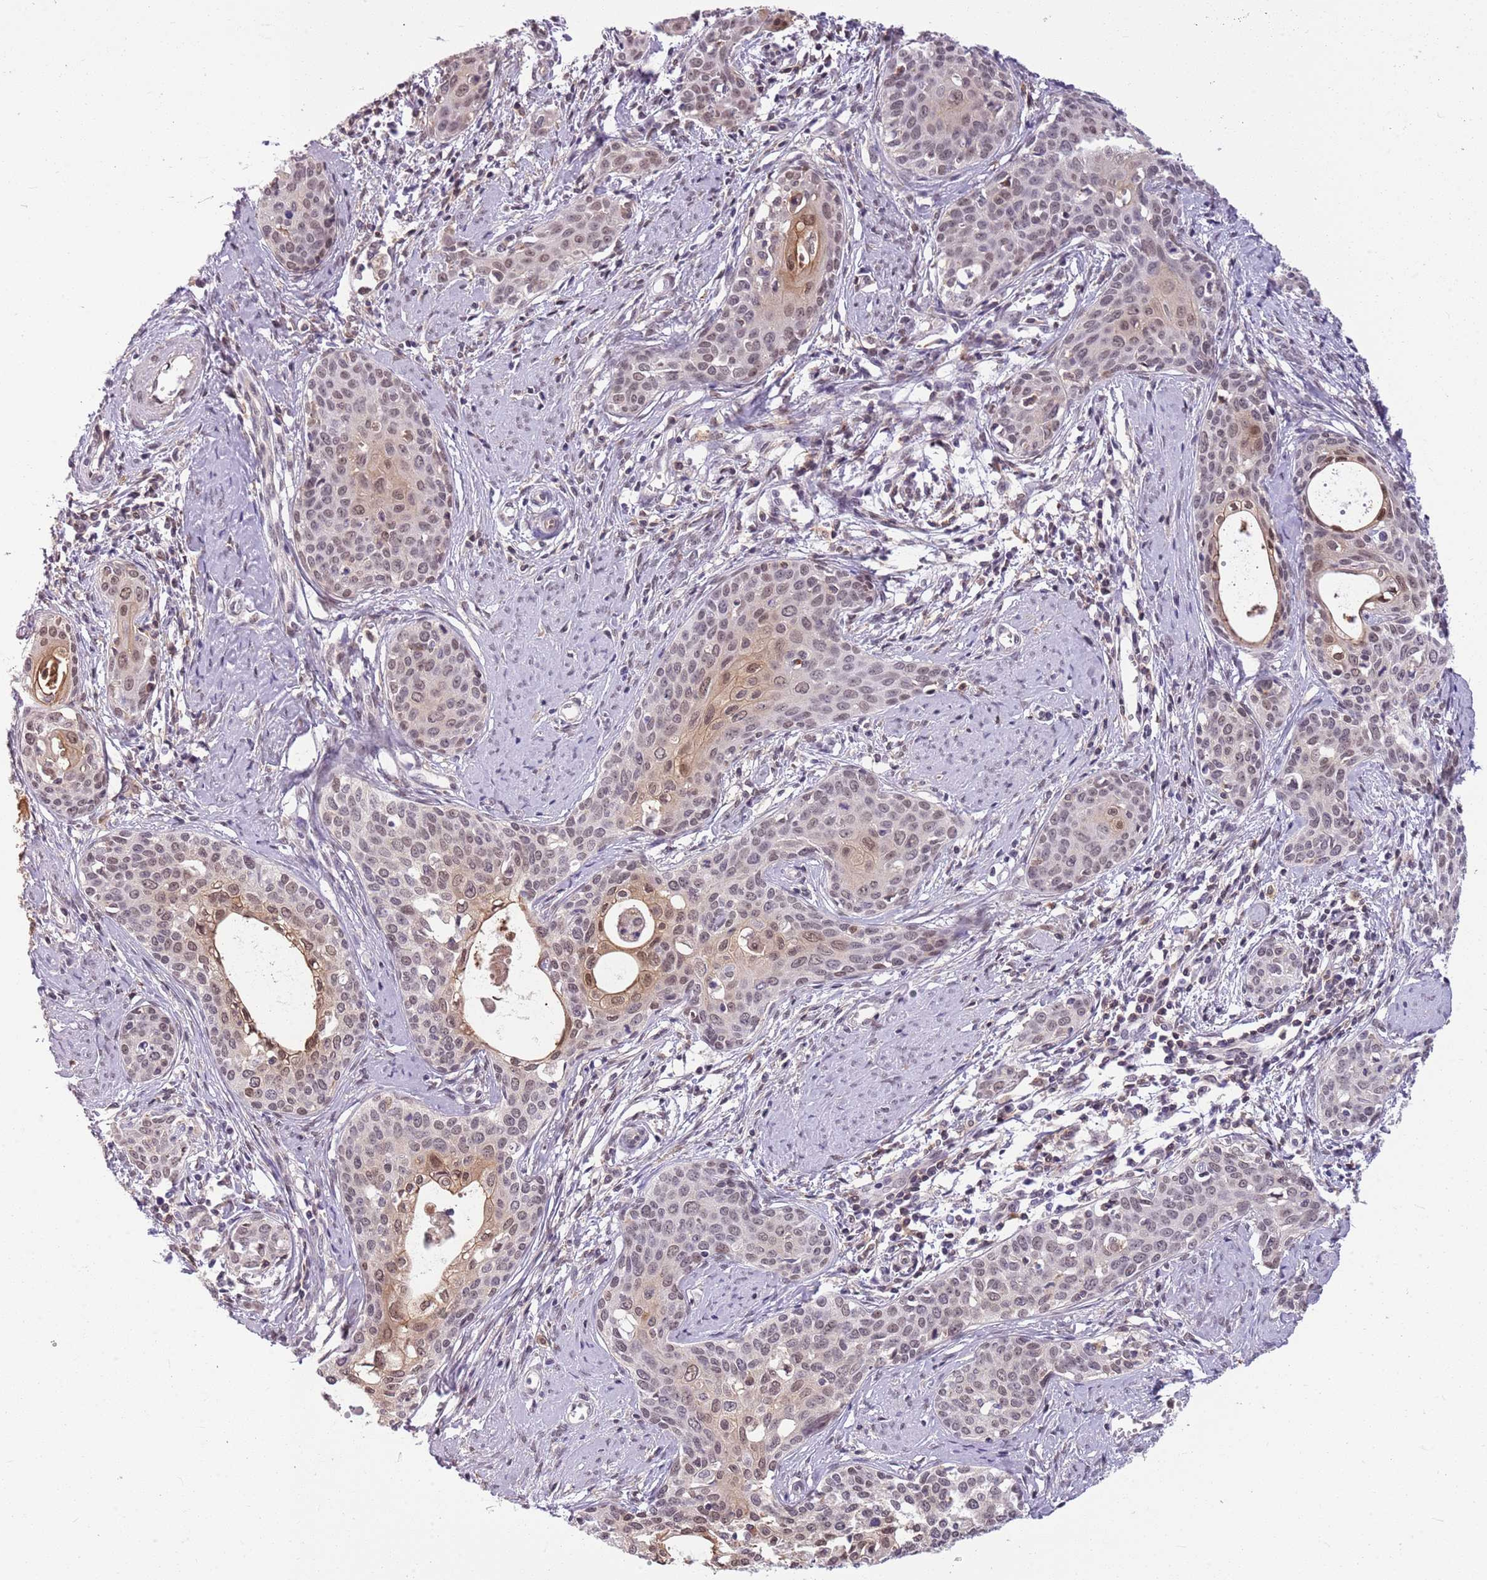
{"staining": {"intensity": "moderate", "quantity": ">75%", "location": "nuclear"}, "tissue": "cervical cancer", "cell_type": "Tumor cells", "image_type": "cancer", "snomed": [{"axis": "morphology", "description": "Squamous cell carcinoma, NOS"}, {"axis": "topography", "description": "Cervix"}], "caption": "Brown immunohistochemical staining in squamous cell carcinoma (cervical) exhibits moderate nuclear positivity in approximately >75% of tumor cells.", "gene": "DHX32", "patient": {"sex": "female", "age": 46}}